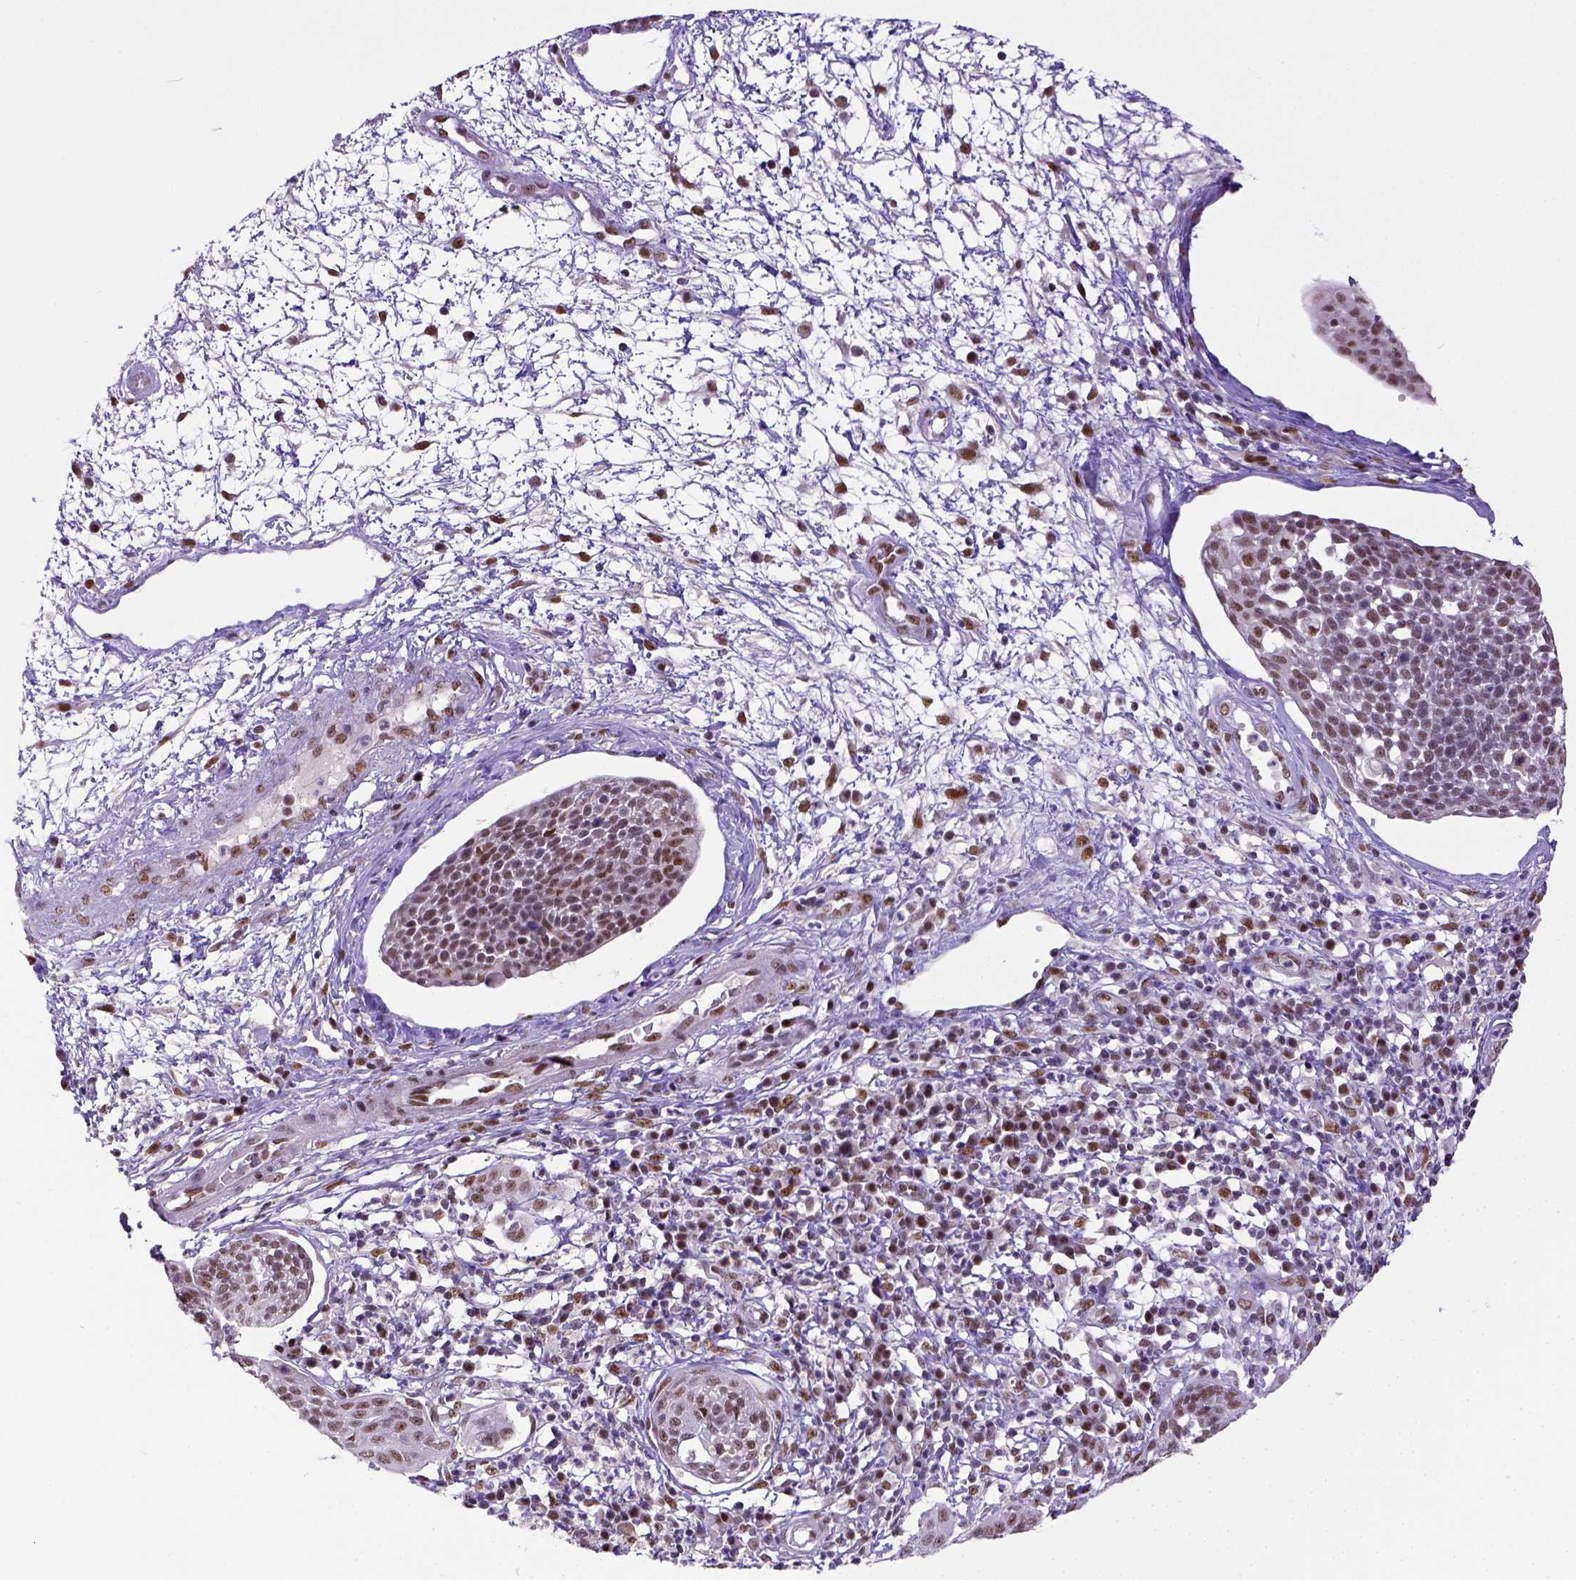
{"staining": {"intensity": "moderate", "quantity": "25%-75%", "location": "nuclear"}, "tissue": "cervical cancer", "cell_type": "Tumor cells", "image_type": "cancer", "snomed": [{"axis": "morphology", "description": "Squamous cell carcinoma, NOS"}, {"axis": "topography", "description": "Cervix"}], "caption": "Cervical cancer (squamous cell carcinoma) tissue demonstrates moderate nuclear staining in about 25%-75% of tumor cells", "gene": "ERCC1", "patient": {"sex": "female", "age": 34}}